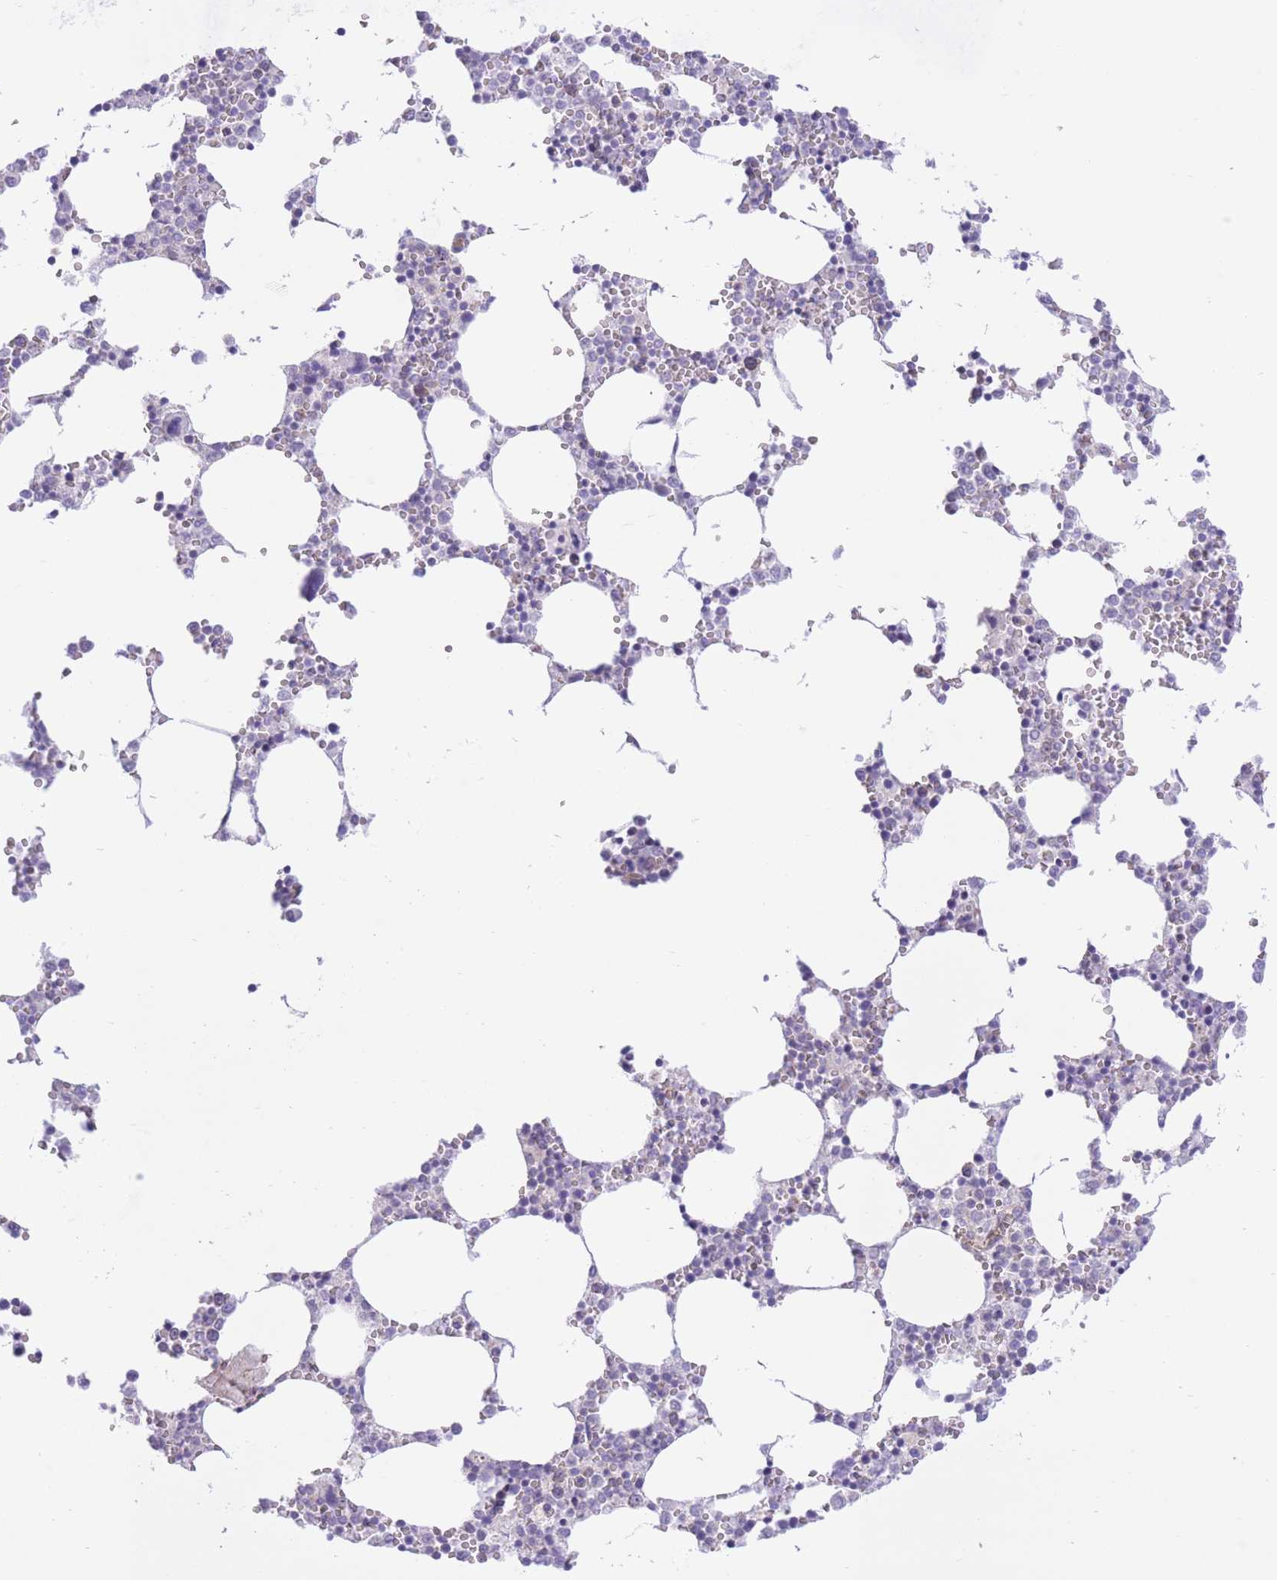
{"staining": {"intensity": "negative", "quantity": "none", "location": "none"}, "tissue": "bone marrow", "cell_type": "Hematopoietic cells", "image_type": "normal", "snomed": [{"axis": "morphology", "description": "Normal tissue, NOS"}, {"axis": "topography", "description": "Bone marrow"}], "caption": "This is an immunohistochemistry photomicrograph of benign human bone marrow. There is no expression in hematopoietic cells.", "gene": "MRPS31", "patient": {"sex": "female", "age": 64}}